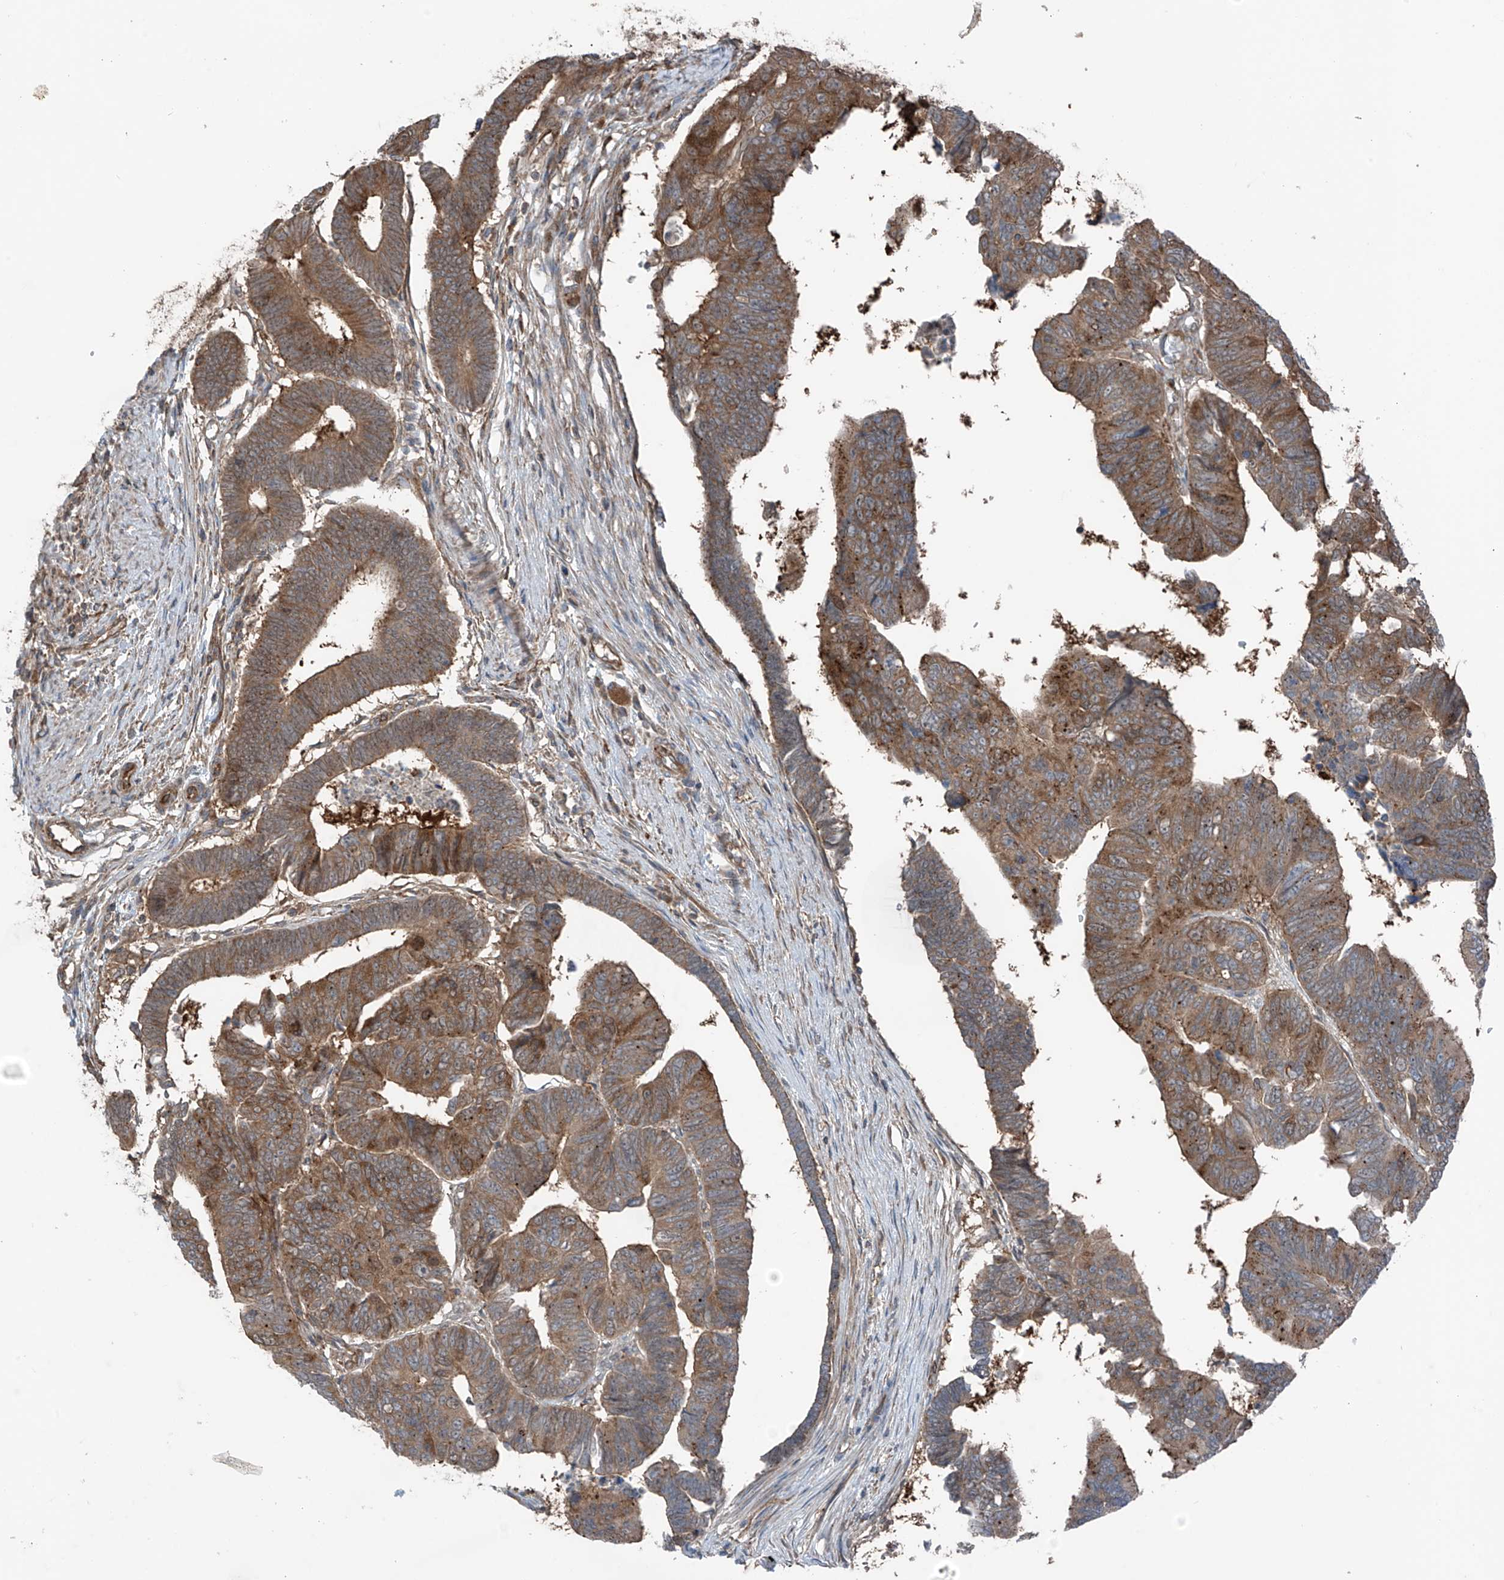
{"staining": {"intensity": "moderate", "quantity": ">75%", "location": "cytoplasmic/membranous"}, "tissue": "colorectal cancer", "cell_type": "Tumor cells", "image_type": "cancer", "snomed": [{"axis": "morphology", "description": "Adenocarcinoma, NOS"}, {"axis": "topography", "description": "Rectum"}], "caption": "Immunohistochemistry (IHC) micrograph of human colorectal adenocarcinoma stained for a protein (brown), which shows medium levels of moderate cytoplasmic/membranous staining in approximately >75% of tumor cells.", "gene": "TXNDC9", "patient": {"sex": "female", "age": 65}}